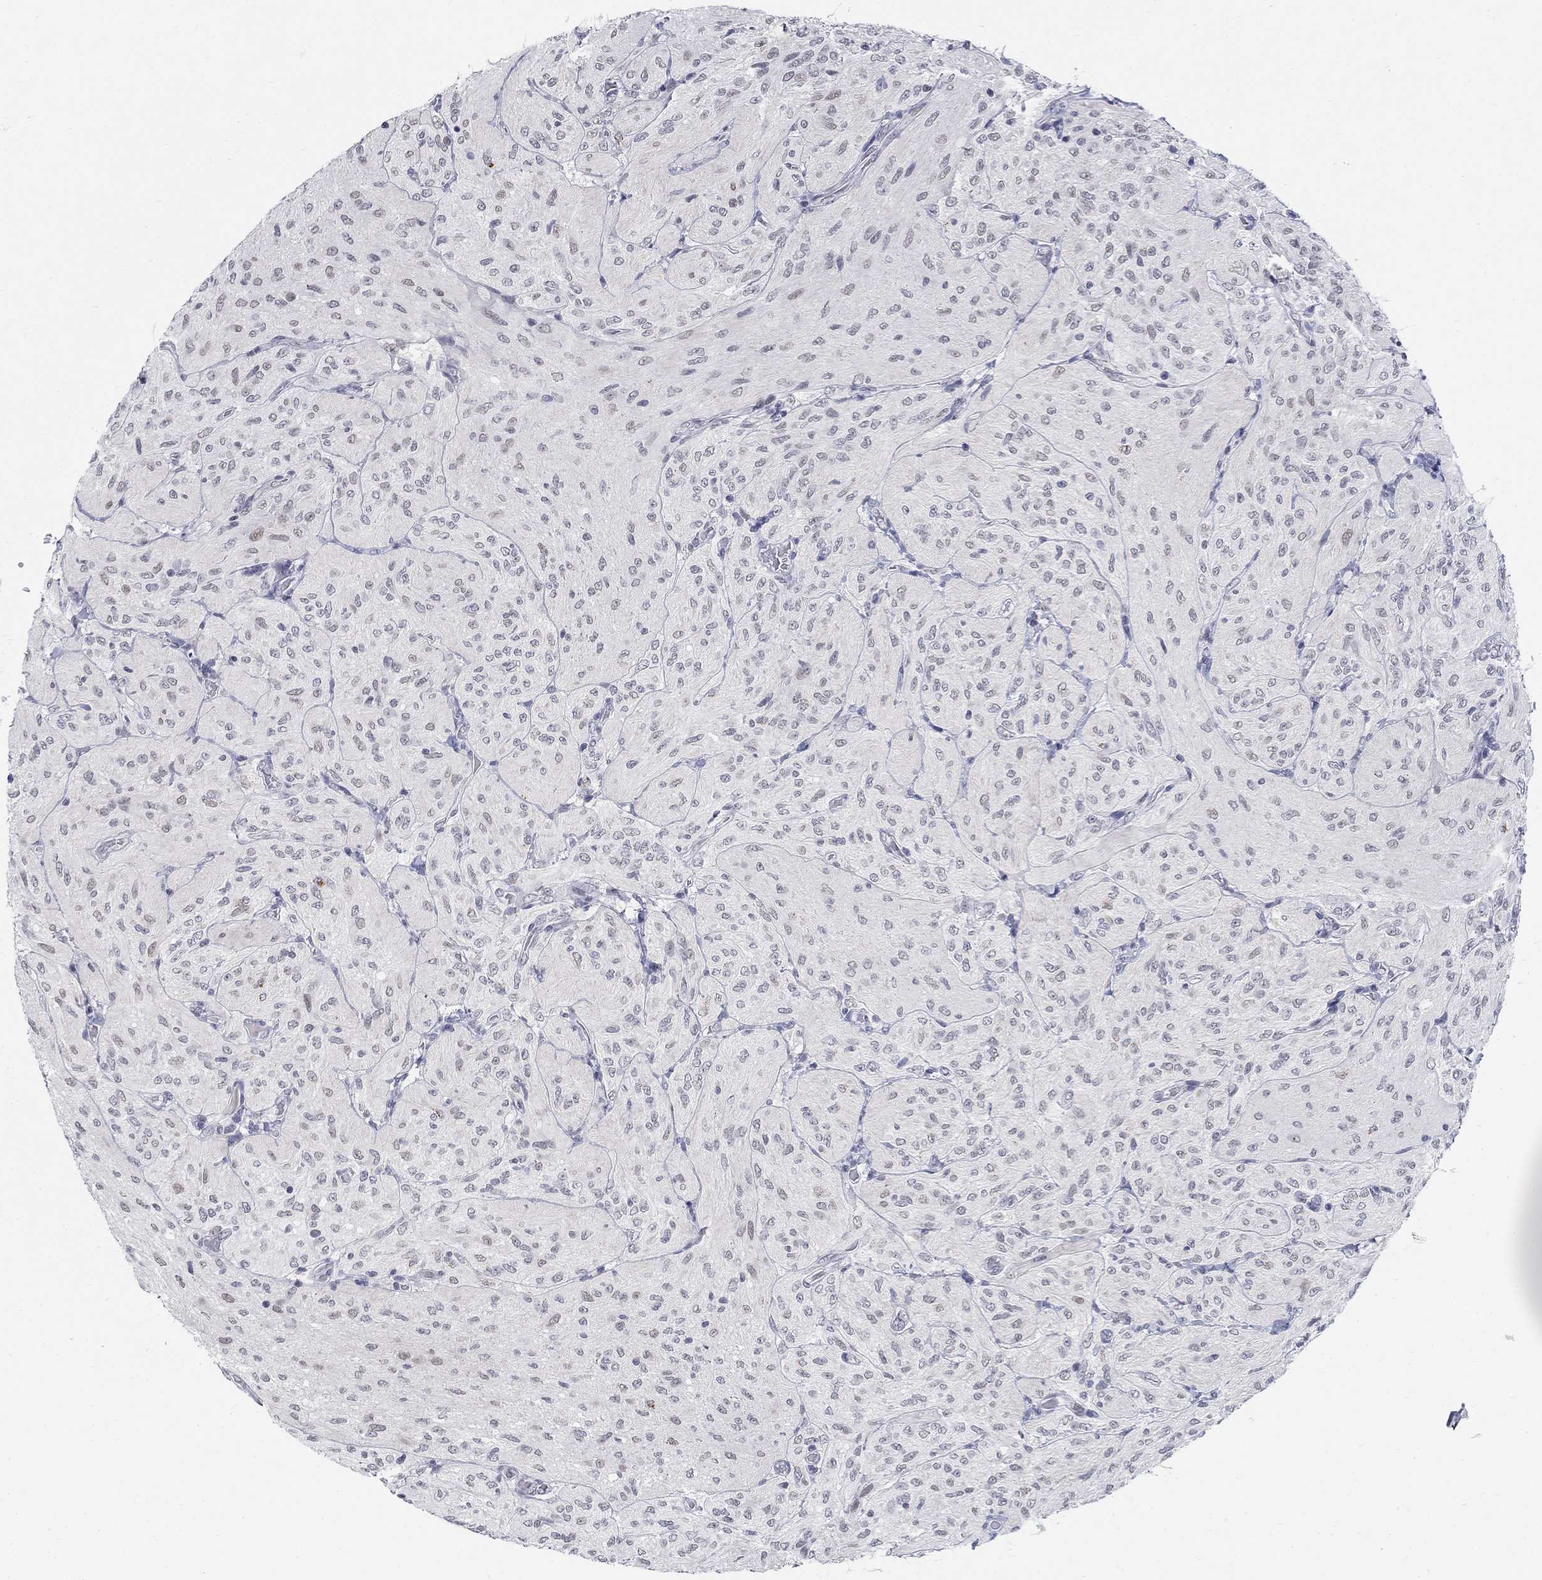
{"staining": {"intensity": "negative", "quantity": "none", "location": "none"}, "tissue": "glioma", "cell_type": "Tumor cells", "image_type": "cancer", "snomed": [{"axis": "morphology", "description": "Glioma, malignant, Low grade"}, {"axis": "topography", "description": "Brain"}], "caption": "Malignant glioma (low-grade) was stained to show a protein in brown. There is no significant positivity in tumor cells. (Brightfield microscopy of DAB (3,3'-diaminobenzidine) immunohistochemistry (IHC) at high magnification).", "gene": "BHLHE22", "patient": {"sex": "male", "age": 3}}